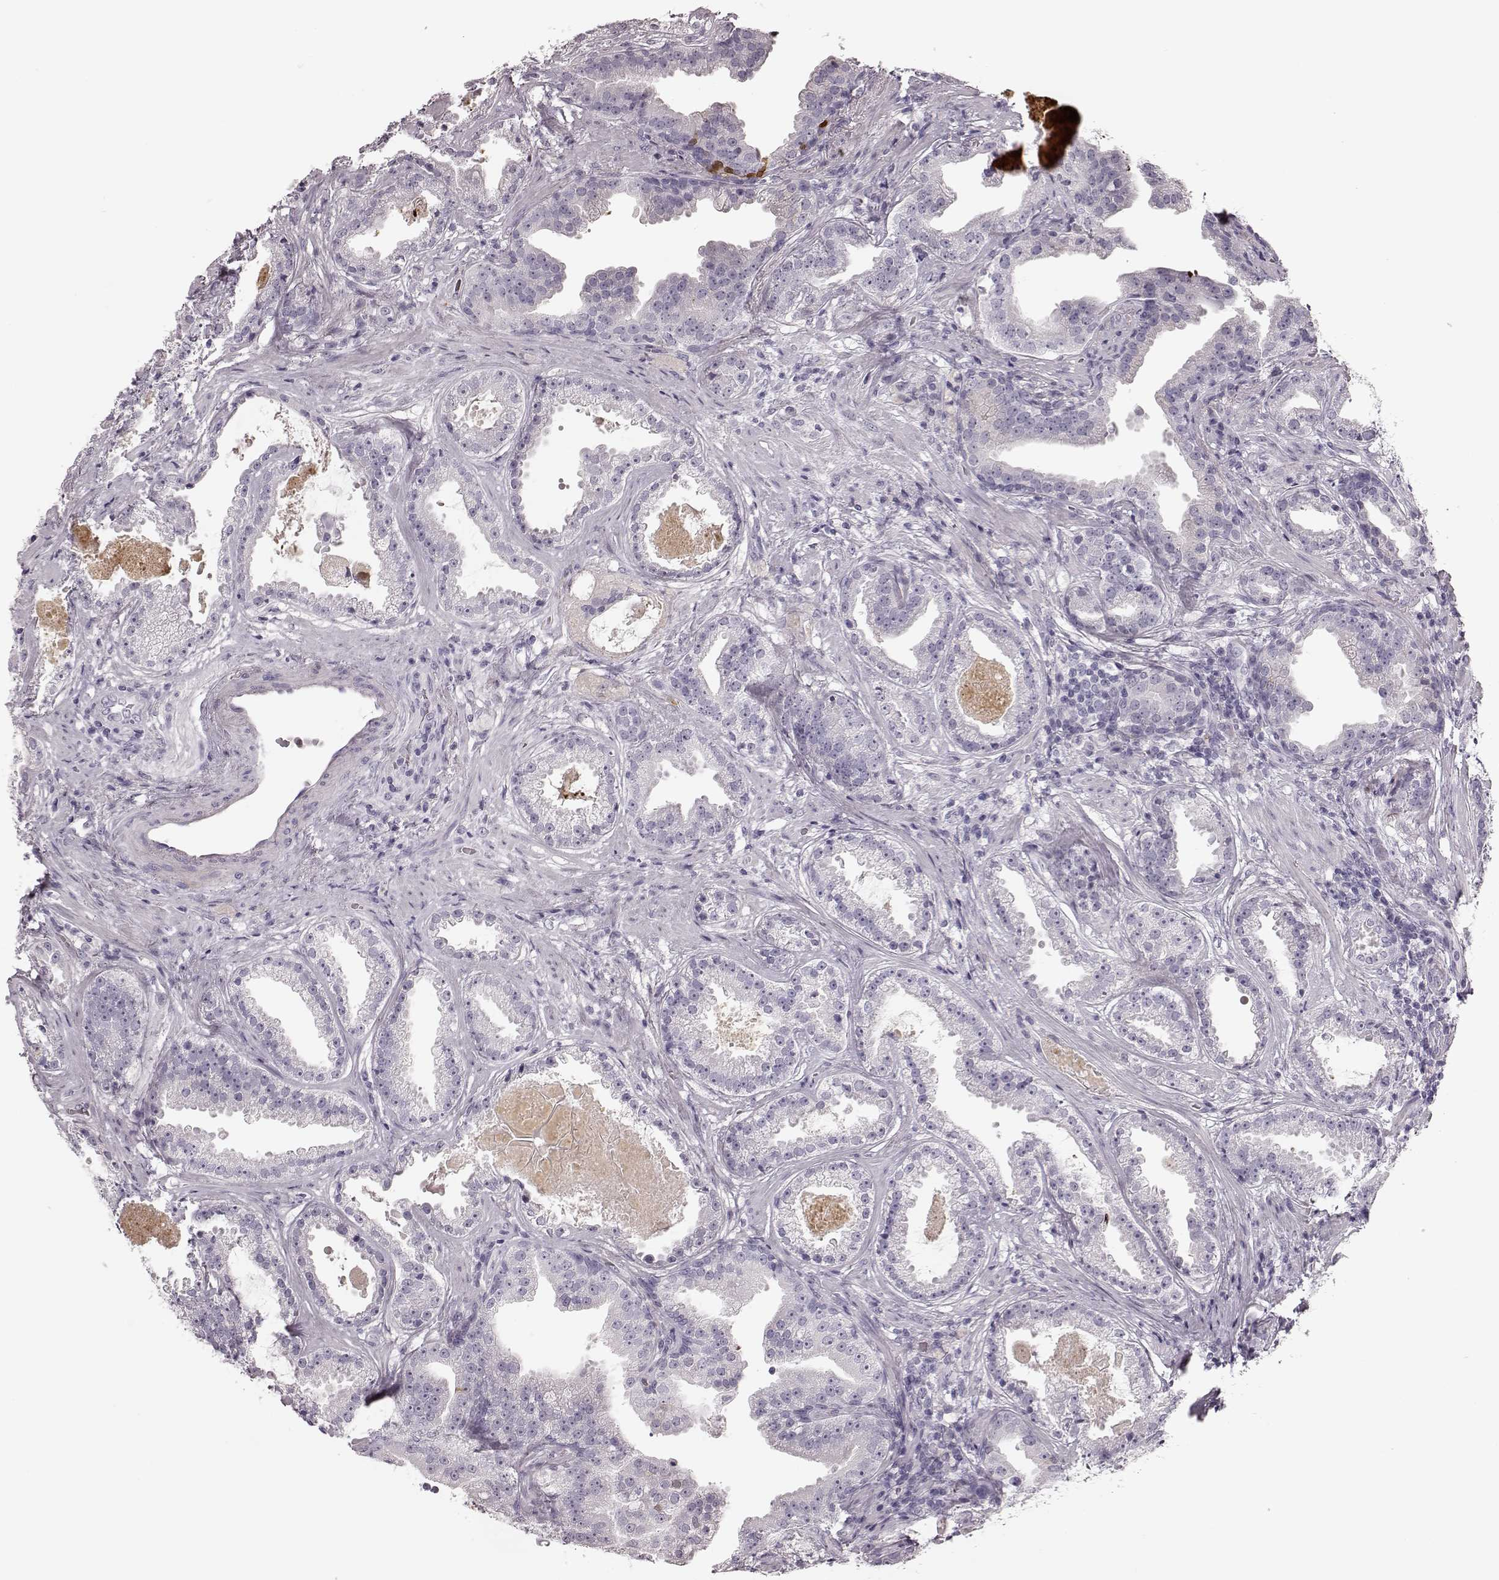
{"staining": {"intensity": "negative", "quantity": "none", "location": "none"}, "tissue": "prostate cancer", "cell_type": "Tumor cells", "image_type": "cancer", "snomed": [{"axis": "morphology", "description": "Adenocarcinoma, NOS"}, {"axis": "morphology", "description": "Adenocarcinoma, High grade"}, {"axis": "topography", "description": "Prostate"}], "caption": "This is a image of immunohistochemistry (IHC) staining of prostate adenocarcinoma (high-grade), which shows no expression in tumor cells.", "gene": "ZNF433", "patient": {"sex": "male", "age": 64}}